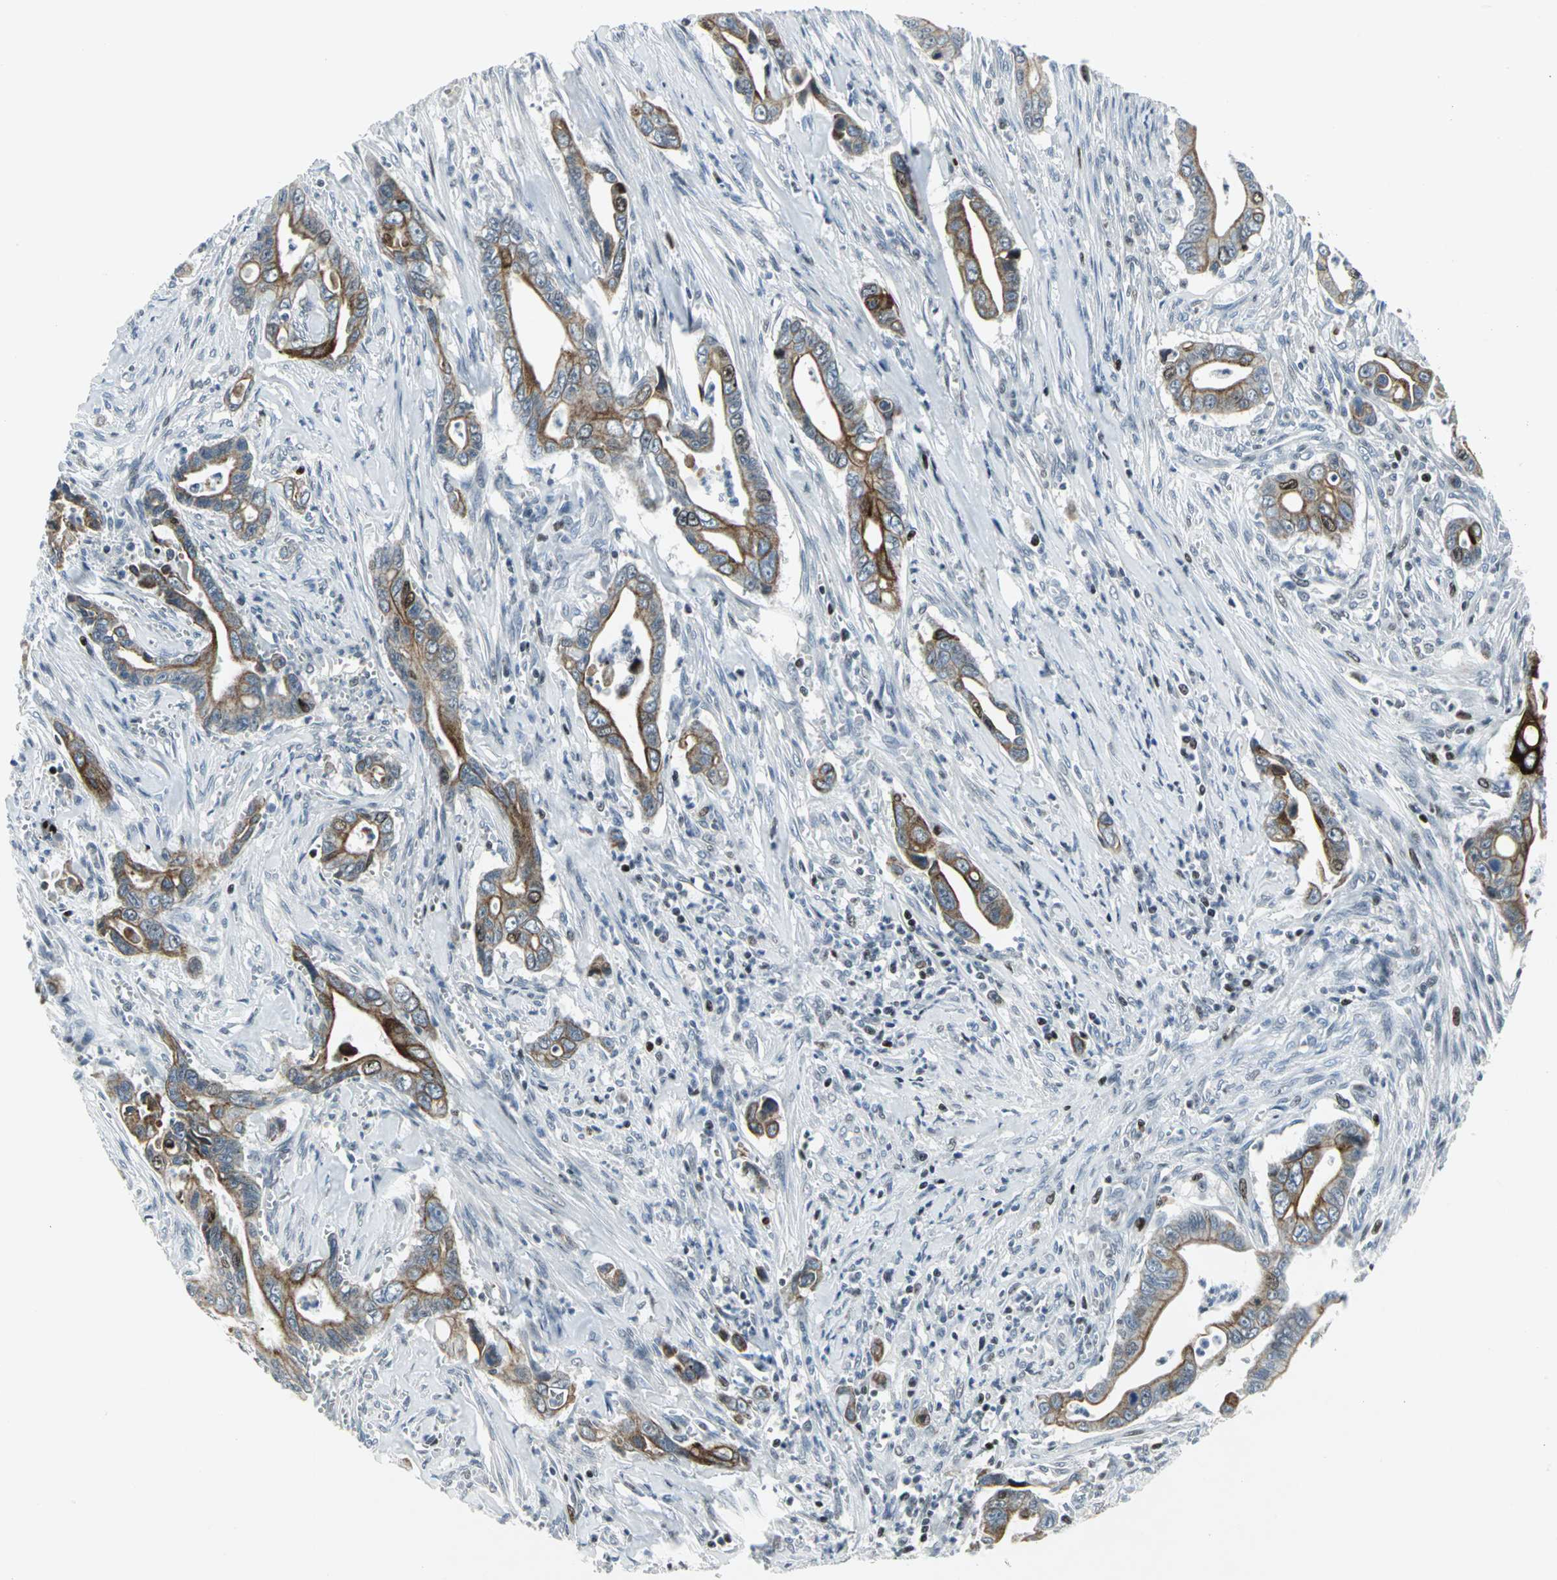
{"staining": {"intensity": "moderate", "quantity": "25%-75%", "location": "cytoplasmic/membranous"}, "tissue": "pancreatic cancer", "cell_type": "Tumor cells", "image_type": "cancer", "snomed": [{"axis": "morphology", "description": "Adenocarcinoma, NOS"}, {"axis": "topography", "description": "Pancreas"}], "caption": "Moderate cytoplasmic/membranous staining for a protein is seen in approximately 25%-75% of tumor cells of adenocarcinoma (pancreatic) using immunohistochemistry (IHC).", "gene": "RPA1", "patient": {"sex": "male", "age": 59}}